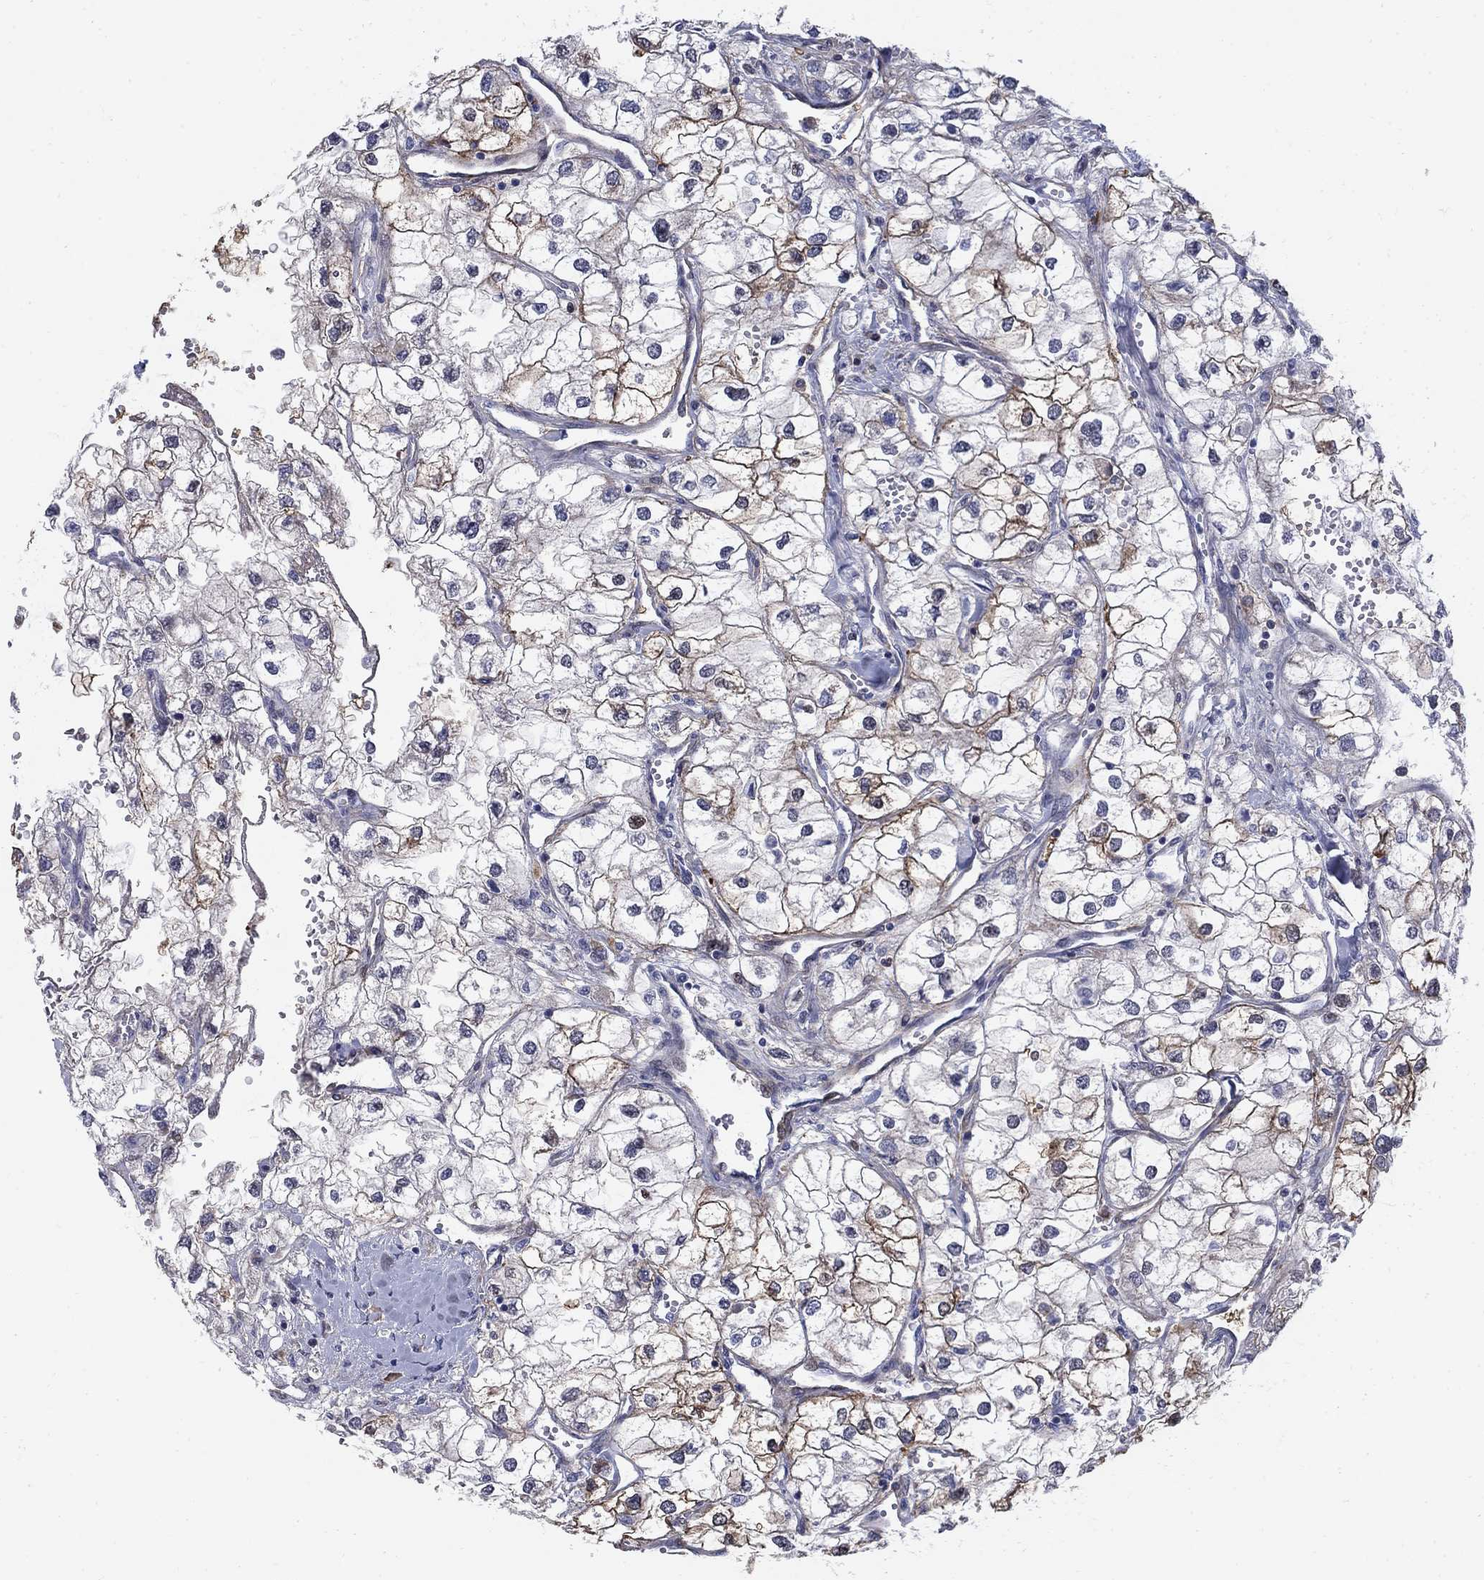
{"staining": {"intensity": "moderate", "quantity": ">75%", "location": "cytoplasmic/membranous"}, "tissue": "renal cancer", "cell_type": "Tumor cells", "image_type": "cancer", "snomed": [{"axis": "morphology", "description": "Adenocarcinoma, NOS"}, {"axis": "topography", "description": "Kidney"}], "caption": "Human renal cancer (adenocarcinoma) stained with a brown dye demonstrates moderate cytoplasmic/membranous positive positivity in approximately >75% of tumor cells.", "gene": "MYO3A", "patient": {"sex": "male", "age": 59}}